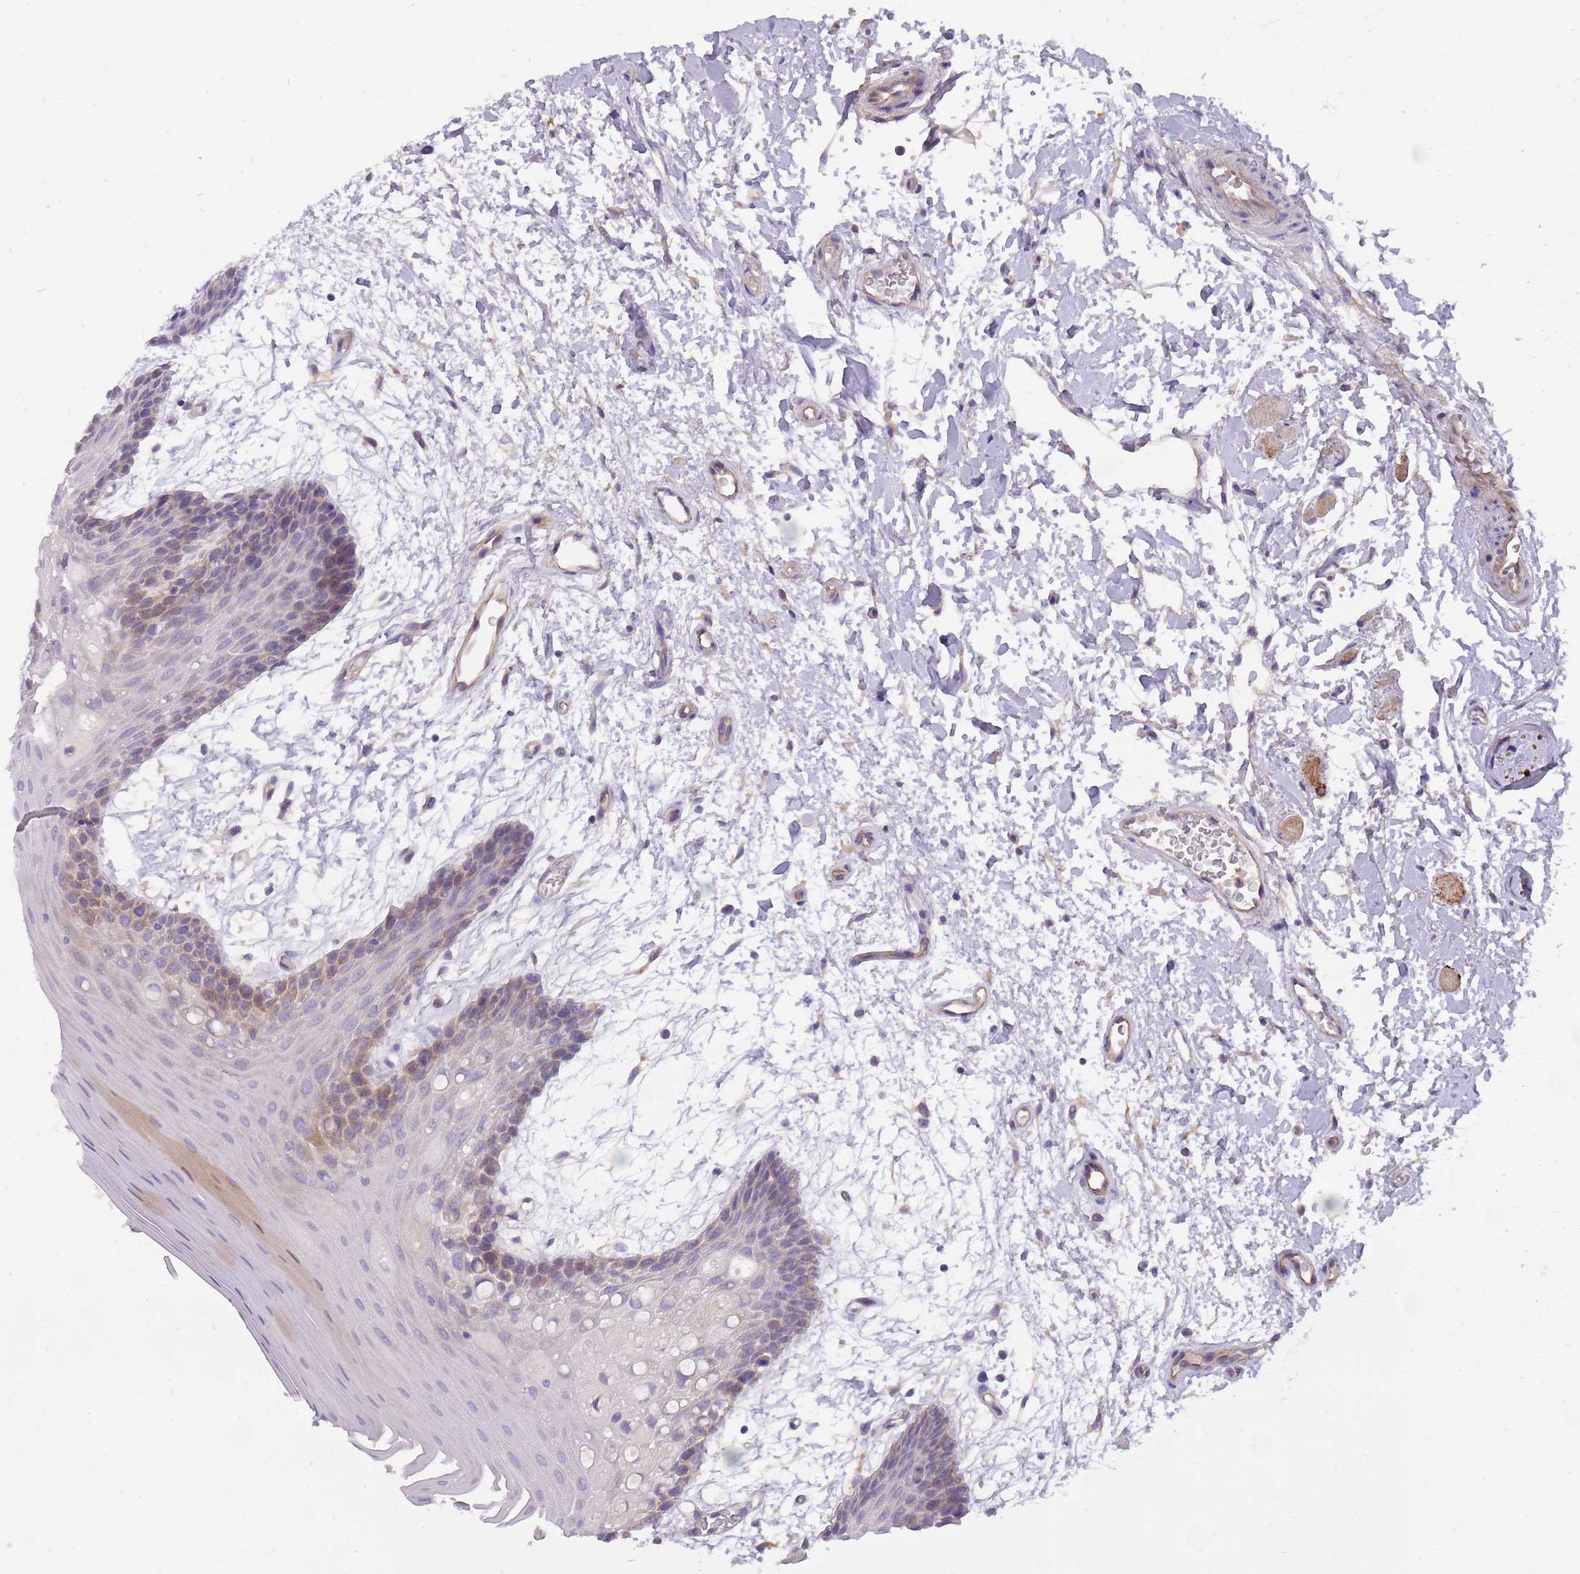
{"staining": {"intensity": "moderate", "quantity": "25%-75%", "location": "cytoplasmic/membranous"}, "tissue": "oral mucosa", "cell_type": "Squamous epithelial cells", "image_type": "normal", "snomed": [{"axis": "morphology", "description": "Normal tissue, NOS"}, {"axis": "topography", "description": "Skeletal muscle"}, {"axis": "topography", "description": "Oral tissue"}, {"axis": "topography", "description": "Salivary gland"}, {"axis": "topography", "description": "Peripheral nerve tissue"}], "caption": "This is a photomicrograph of IHC staining of unremarkable oral mucosa, which shows moderate staining in the cytoplasmic/membranous of squamous epithelial cells.", "gene": "NTN4", "patient": {"sex": "male", "age": 54}}